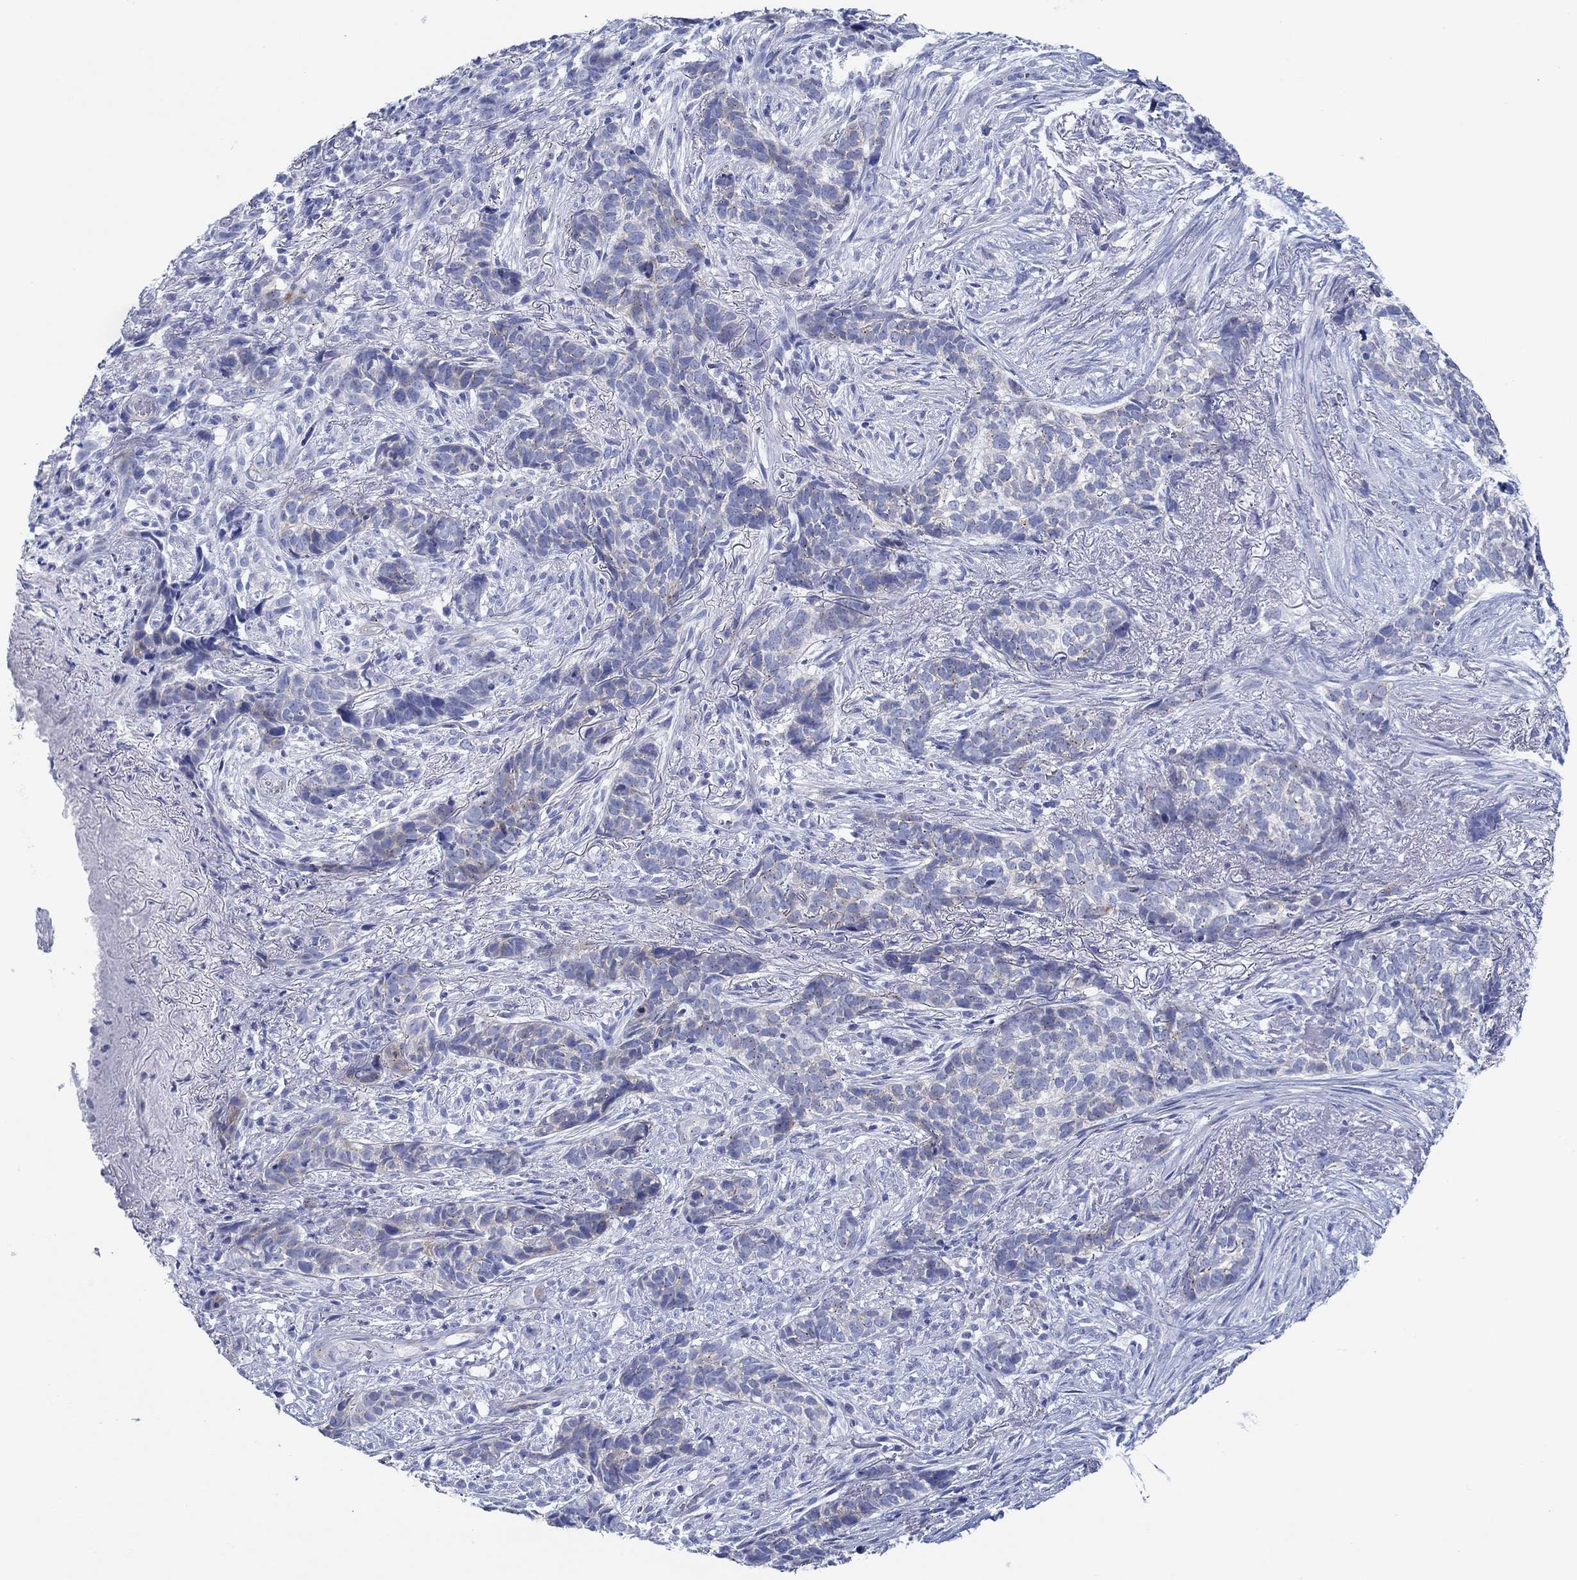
{"staining": {"intensity": "weak", "quantity": "<25%", "location": "cytoplasmic/membranous"}, "tissue": "skin cancer", "cell_type": "Tumor cells", "image_type": "cancer", "snomed": [{"axis": "morphology", "description": "Basal cell carcinoma"}, {"axis": "topography", "description": "Skin"}], "caption": "High power microscopy photomicrograph of an IHC histopathology image of basal cell carcinoma (skin), revealing no significant expression in tumor cells.", "gene": "IGFBP6", "patient": {"sex": "female", "age": 69}}